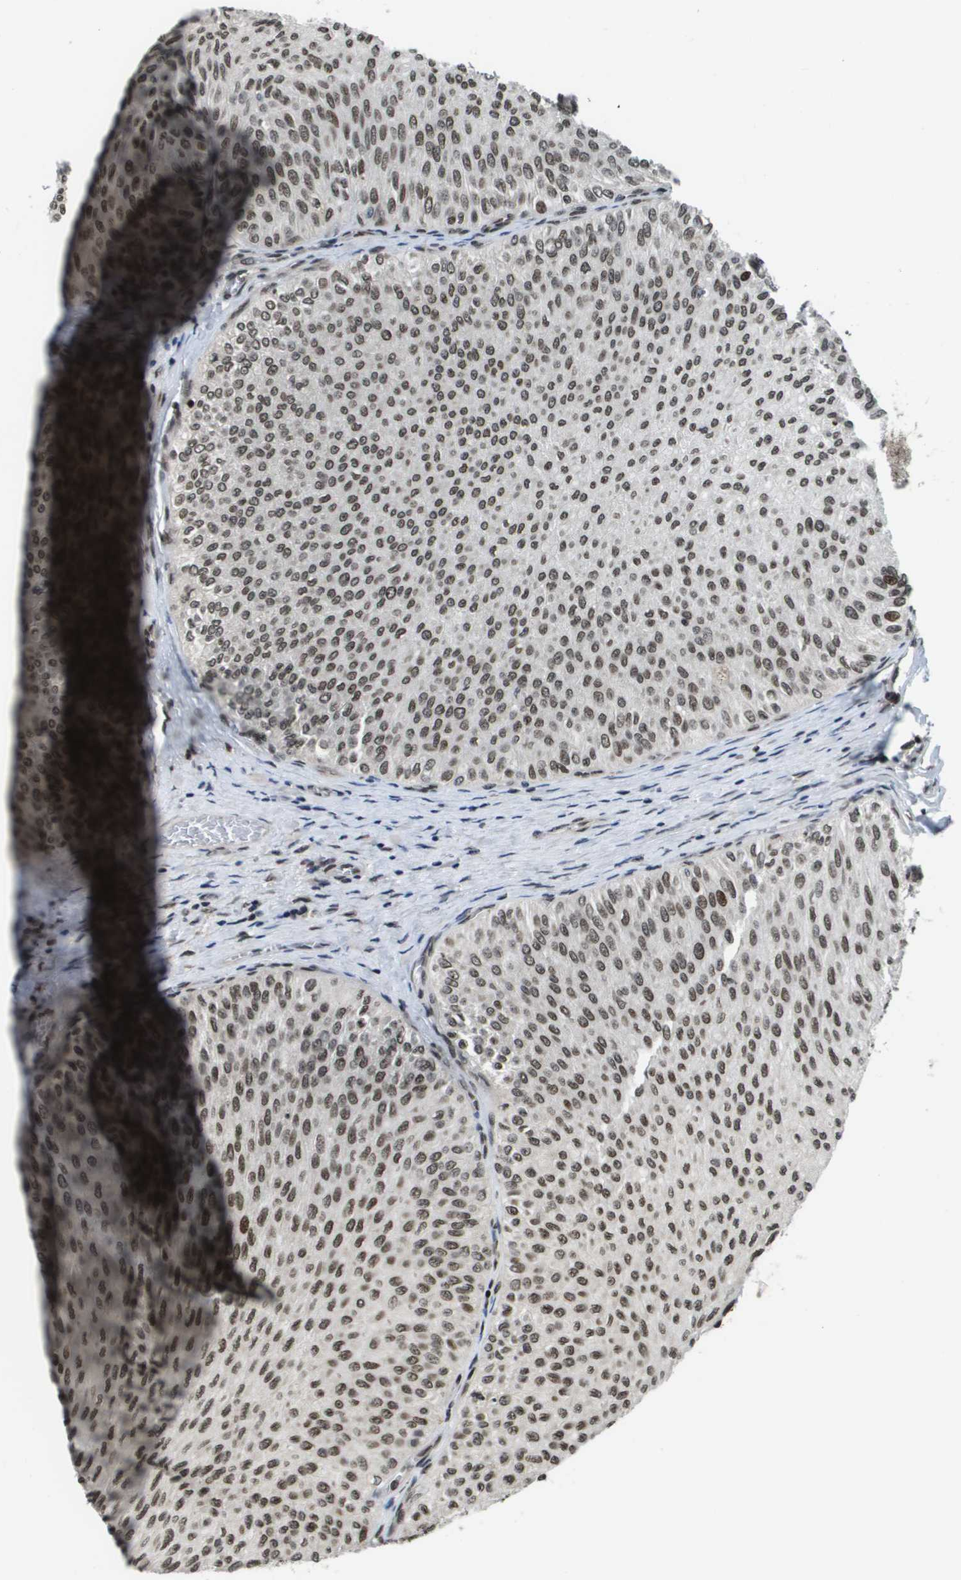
{"staining": {"intensity": "moderate", "quantity": ">75%", "location": "nuclear"}, "tissue": "urothelial cancer", "cell_type": "Tumor cells", "image_type": "cancer", "snomed": [{"axis": "morphology", "description": "Urothelial carcinoma, Low grade"}, {"axis": "topography", "description": "Urinary bladder"}], "caption": "A brown stain shows moderate nuclear staining of a protein in low-grade urothelial carcinoma tumor cells. (Stains: DAB (3,3'-diaminobenzidine) in brown, nuclei in blue, Microscopy: brightfield microscopy at high magnification).", "gene": "RECQL4", "patient": {"sex": "male", "age": 78}}